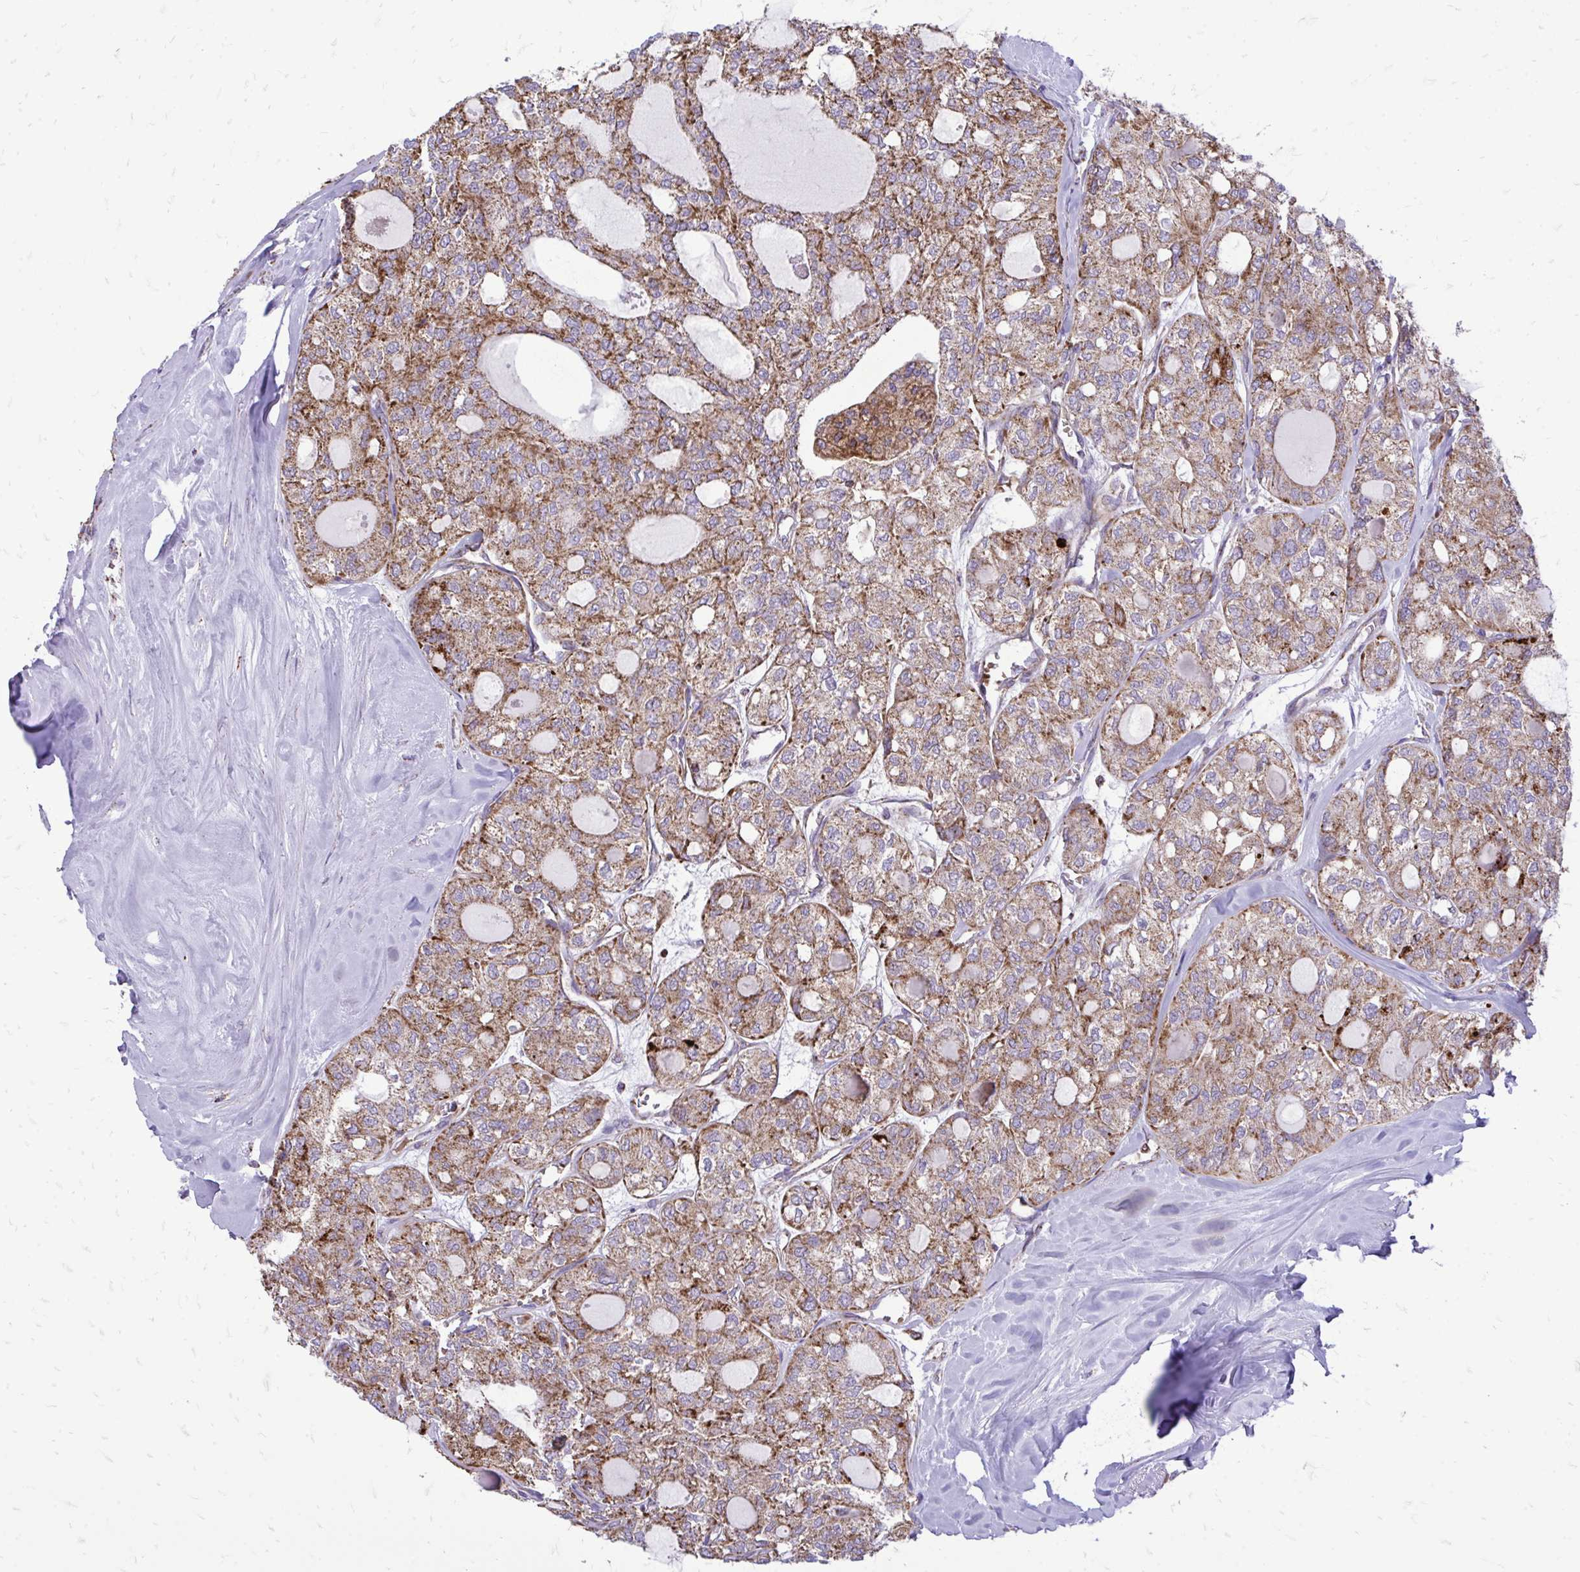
{"staining": {"intensity": "moderate", "quantity": ">75%", "location": "cytoplasmic/membranous"}, "tissue": "thyroid cancer", "cell_type": "Tumor cells", "image_type": "cancer", "snomed": [{"axis": "morphology", "description": "Follicular adenoma carcinoma, NOS"}, {"axis": "topography", "description": "Thyroid gland"}], "caption": "Follicular adenoma carcinoma (thyroid) stained with a protein marker reveals moderate staining in tumor cells.", "gene": "UBE2C", "patient": {"sex": "male", "age": 75}}